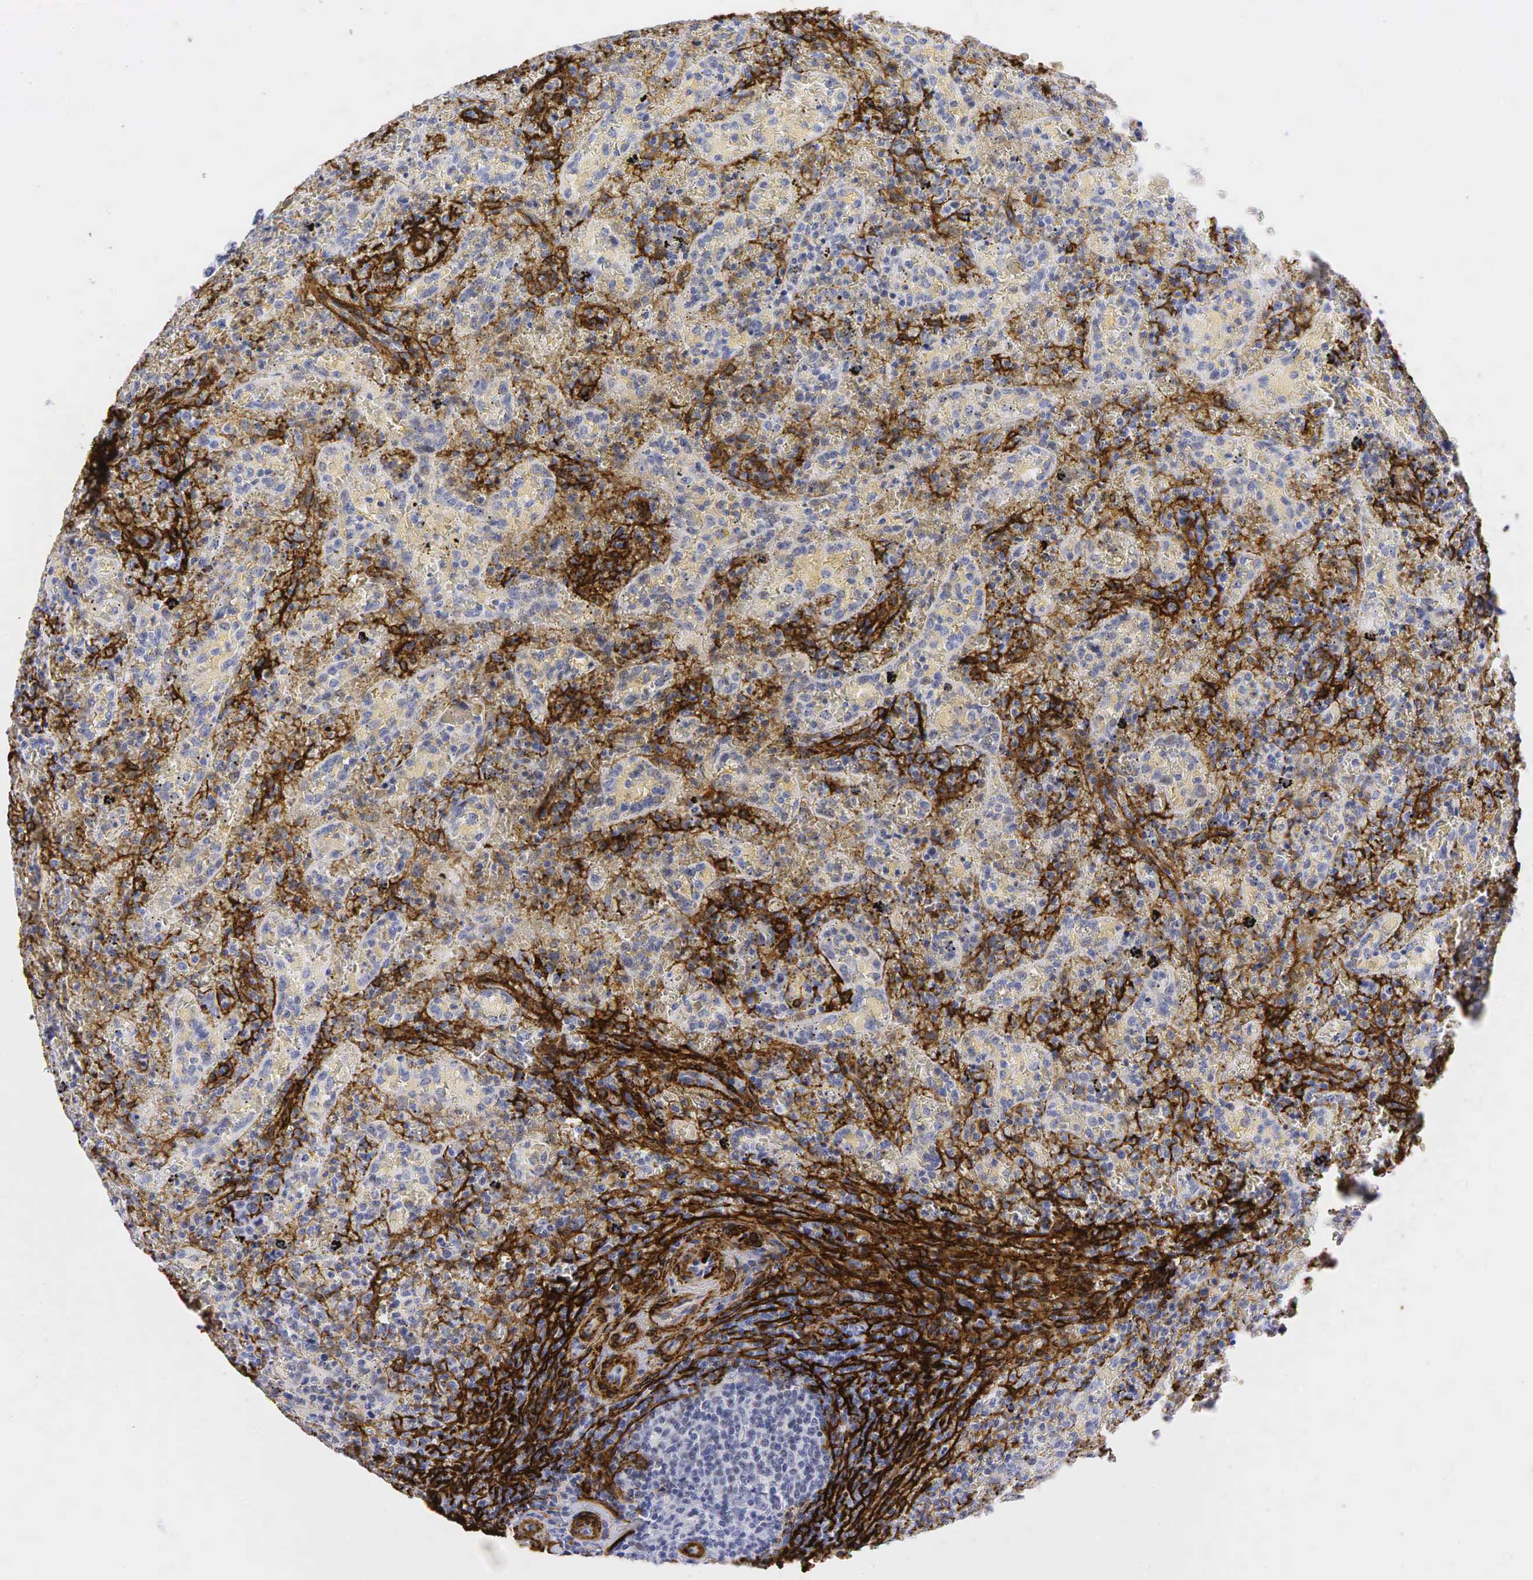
{"staining": {"intensity": "negative", "quantity": "none", "location": "none"}, "tissue": "lymphoma", "cell_type": "Tumor cells", "image_type": "cancer", "snomed": [{"axis": "morphology", "description": "Malignant lymphoma, non-Hodgkin's type, High grade"}, {"axis": "topography", "description": "Spleen"}, {"axis": "topography", "description": "Lymph node"}], "caption": "A histopathology image of human lymphoma is negative for staining in tumor cells.", "gene": "ACTA2", "patient": {"sex": "female", "age": 70}}